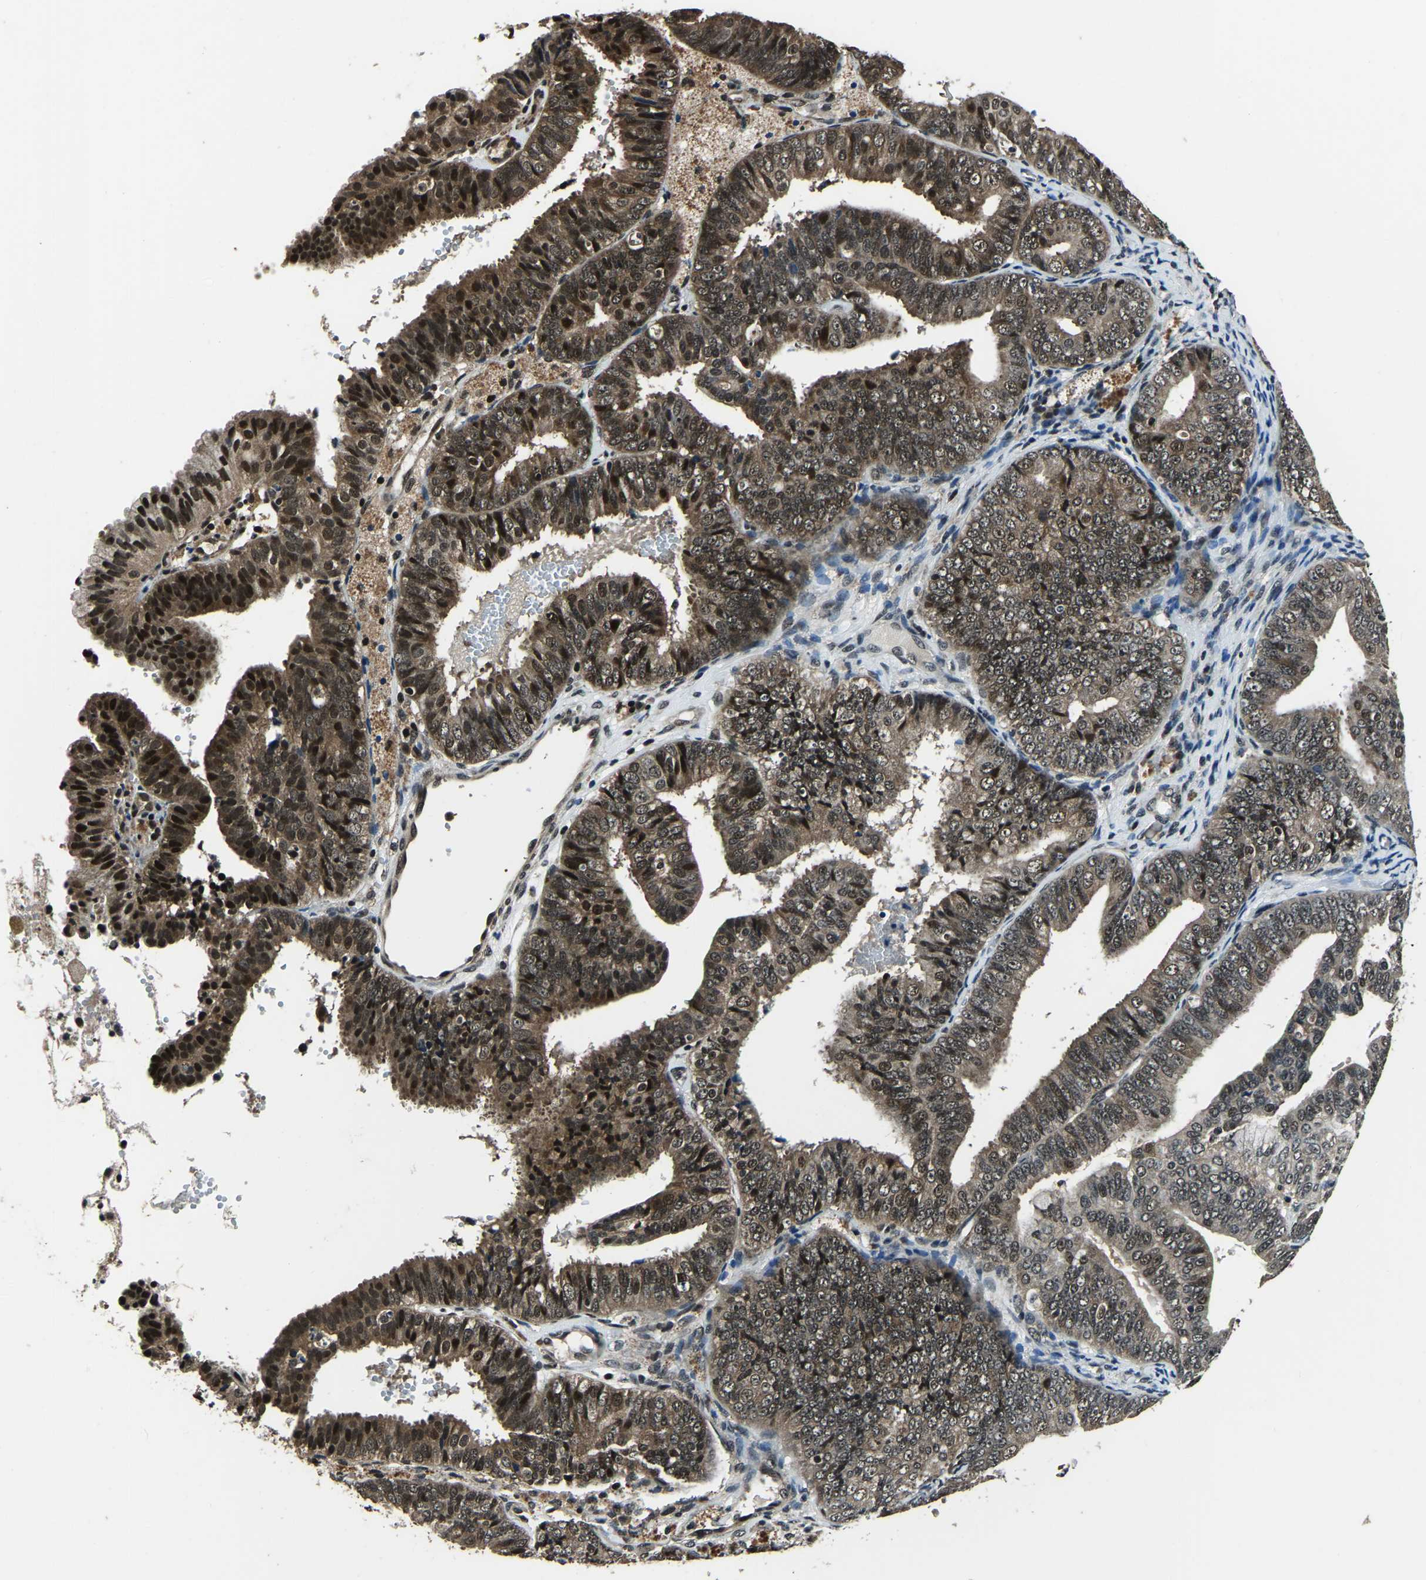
{"staining": {"intensity": "moderate", "quantity": "25%-75%", "location": "cytoplasmic/membranous,nuclear"}, "tissue": "endometrial cancer", "cell_type": "Tumor cells", "image_type": "cancer", "snomed": [{"axis": "morphology", "description": "Adenocarcinoma, NOS"}, {"axis": "topography", "description": "Endometrium"}], "caption": "This photomicrograph shows endometrial adenocarcinoma stained with immunohistochemistry (IHC) to label a protein in brown. The cytoplasmic/membranous and nuclear of tumor cells show moderate positivity for the protein. Nuclei are counter-stained blue.", "gene": "ANKIB1", "patient": {"sex": "female", "age": 63}}